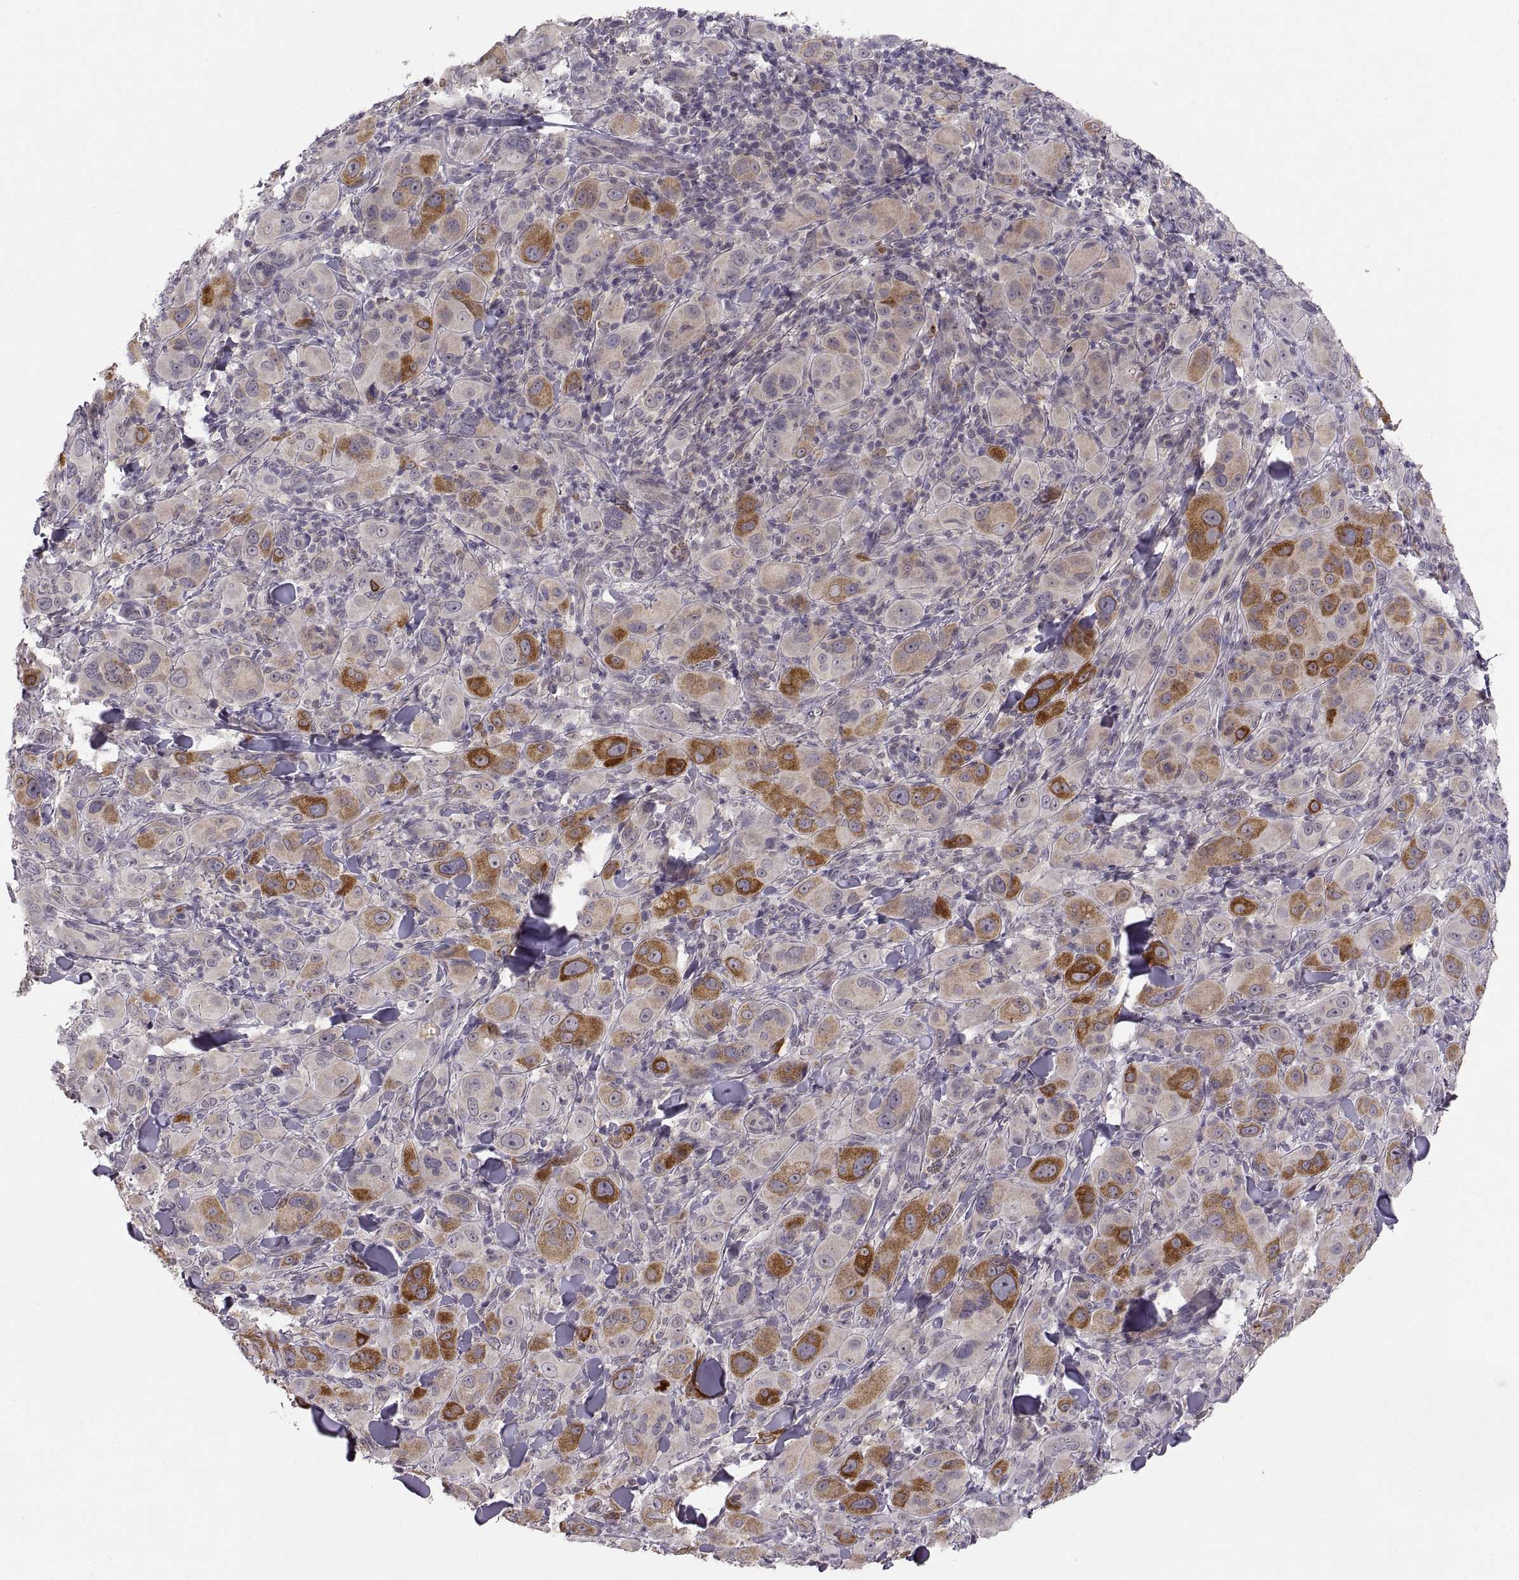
{"staining": {"intensity": "strong", "quantity": "<25%", "location": "cytoplasmic/membranous"}, "tissue": "melanoma", "cell_type": "Tumor cells", "image_type": "cancer", "snomed": [{"axis": "morphology", "description": "Malignant melanoma, NOS"}, {"axis": "topography", "description": "Skin"}], "caption": "IHC micrograph of neoplastic tissue: human malignant melanoma stained using immunohistochemistry (IHC) shows medium levels of strong protein expression localized specifically in the cytoplasmic/membranous of tumor cells, appearing as a cytoplasmic/membranous brown color.", "gene": "HMGCR", "patient": {"sex": "female", "age": 87}}